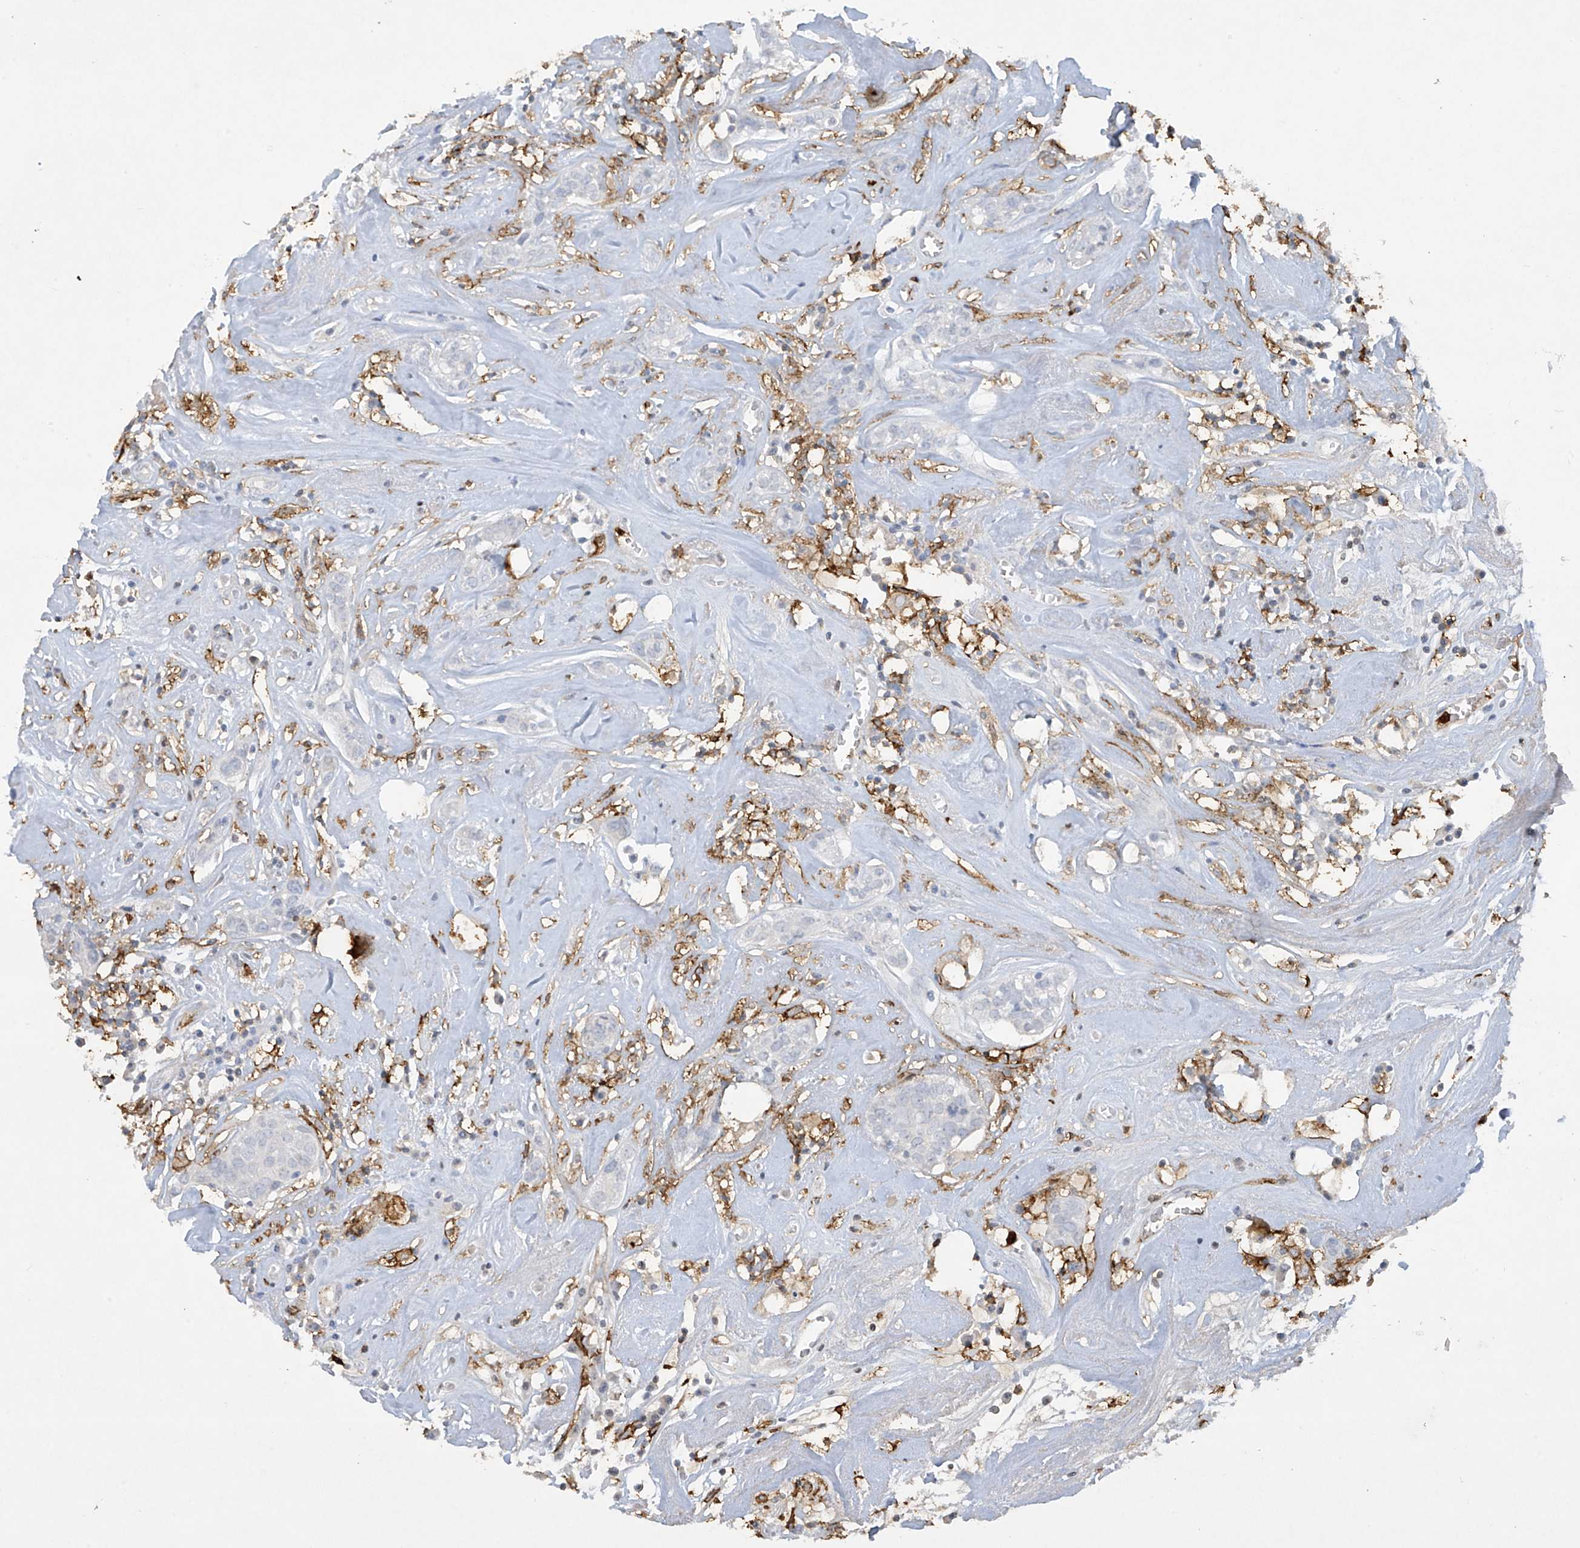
{"staining": {"intensity": "negative", "quantity": "none", "location": "none"}, "tissue": "head and neck cancer", "cell_type": "Tumor cells", "image_type": "cancer", "snomed": [{"axis": "morphology", "description": "Adenocarcinoma, NOS"}, {"axis": "topography", "description": "Salivary gland"}, {"axis": "topography", "description": "Head-Neck"}], "caption": "DAB (3,3'-diaminobenzidine) immunohistochemical staining of human adenocarcinoma (head and neck) demonstrates no significant positivity in tumor cells.", "gene": "FCGR3A", "patient": {"sex": "female", "age": 65}}